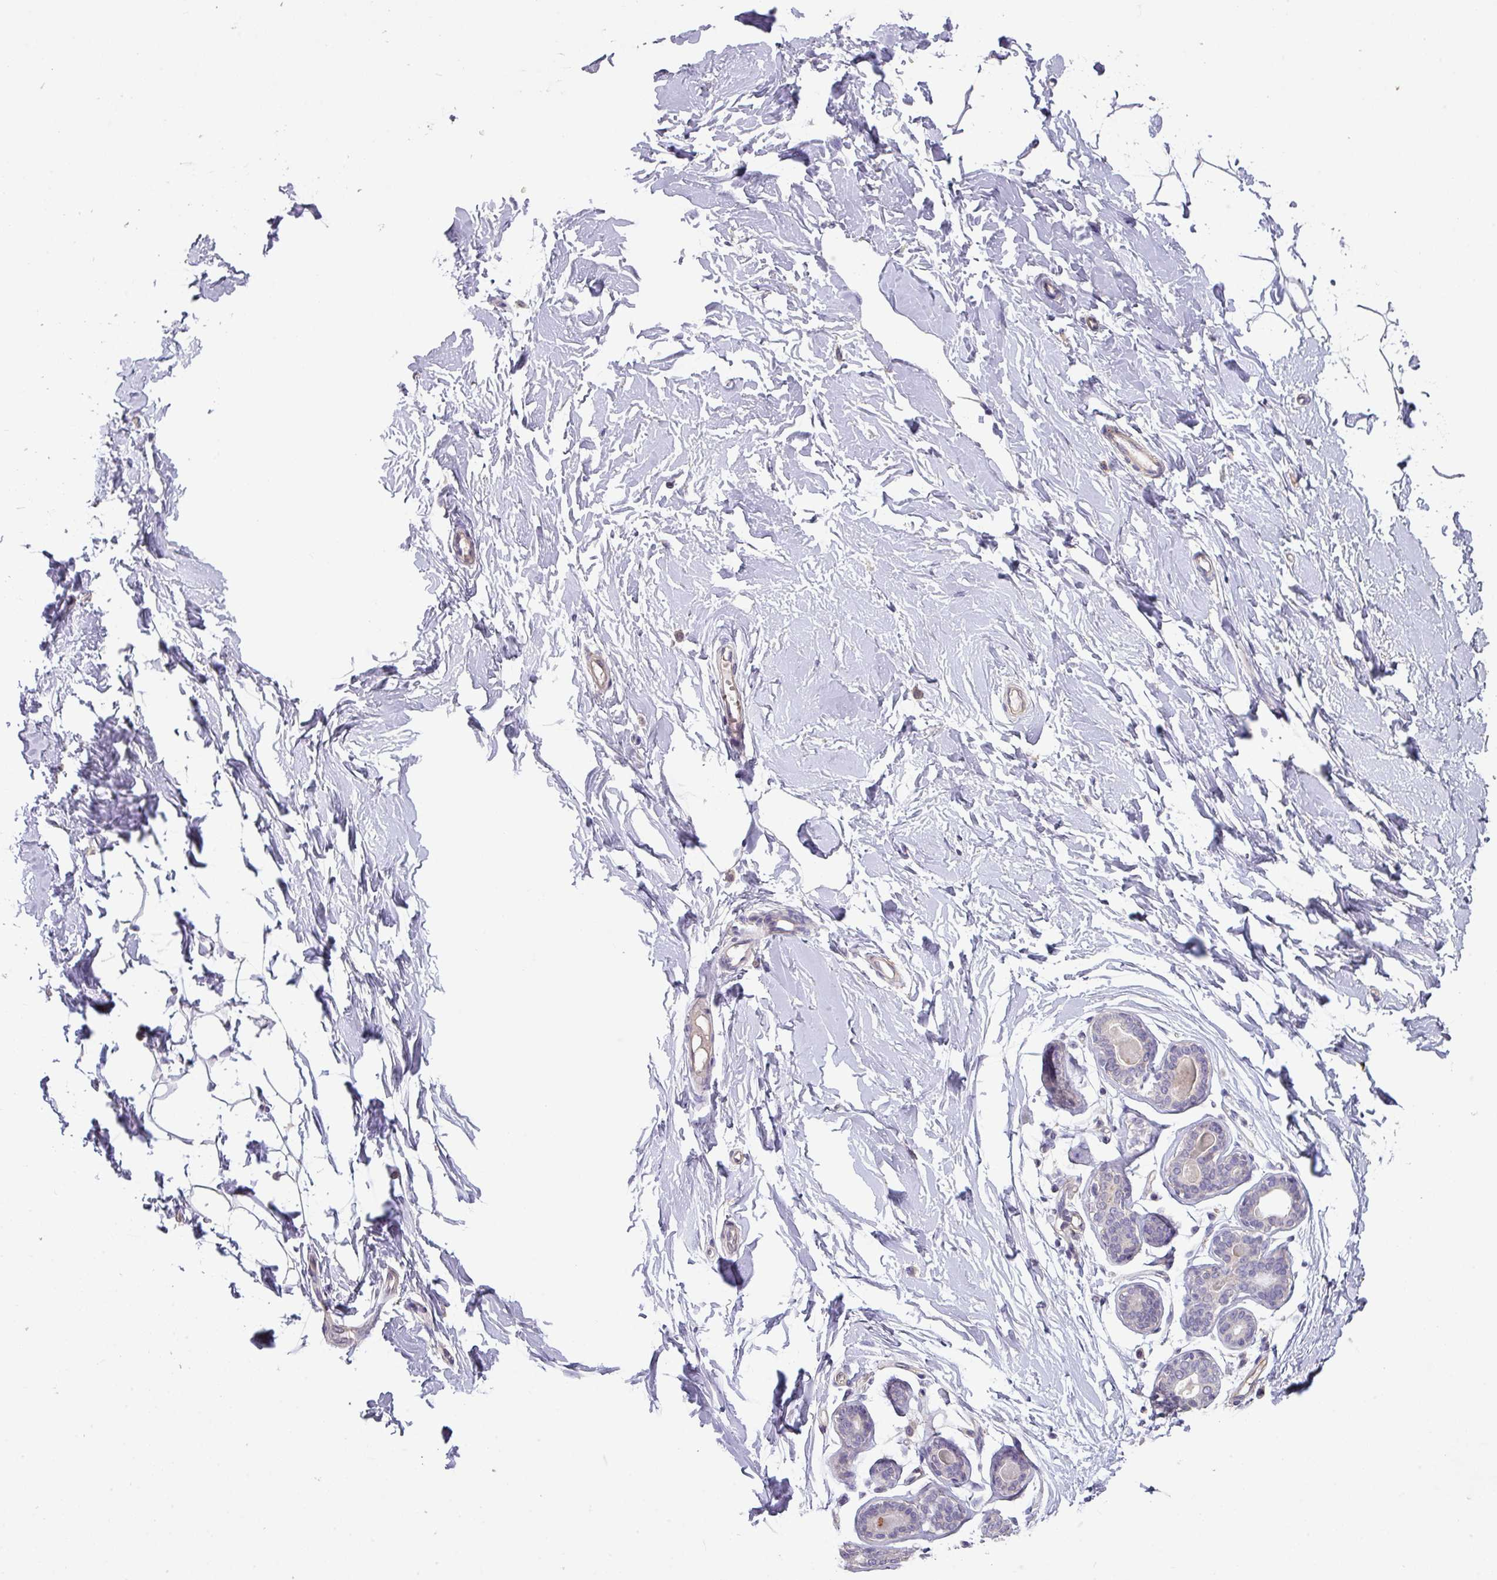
{"staining": {"intensity": "negative", "quantity": "none", "location": "none"}, "tissue": "breast", "cell_type": "Adipocytes", "image_type": "normal", "snomed": [{"axis": "morphology", "description": "Normal tissue, NOS"}, {"axis": "topography", "description": "Breast"}], "caption": "Unremarkable breast was stained to show a protein in brown. There is no significant staining in adipocytes.", "gene": "PRADC1", "patient": {"sex": "female", "age": 23}}